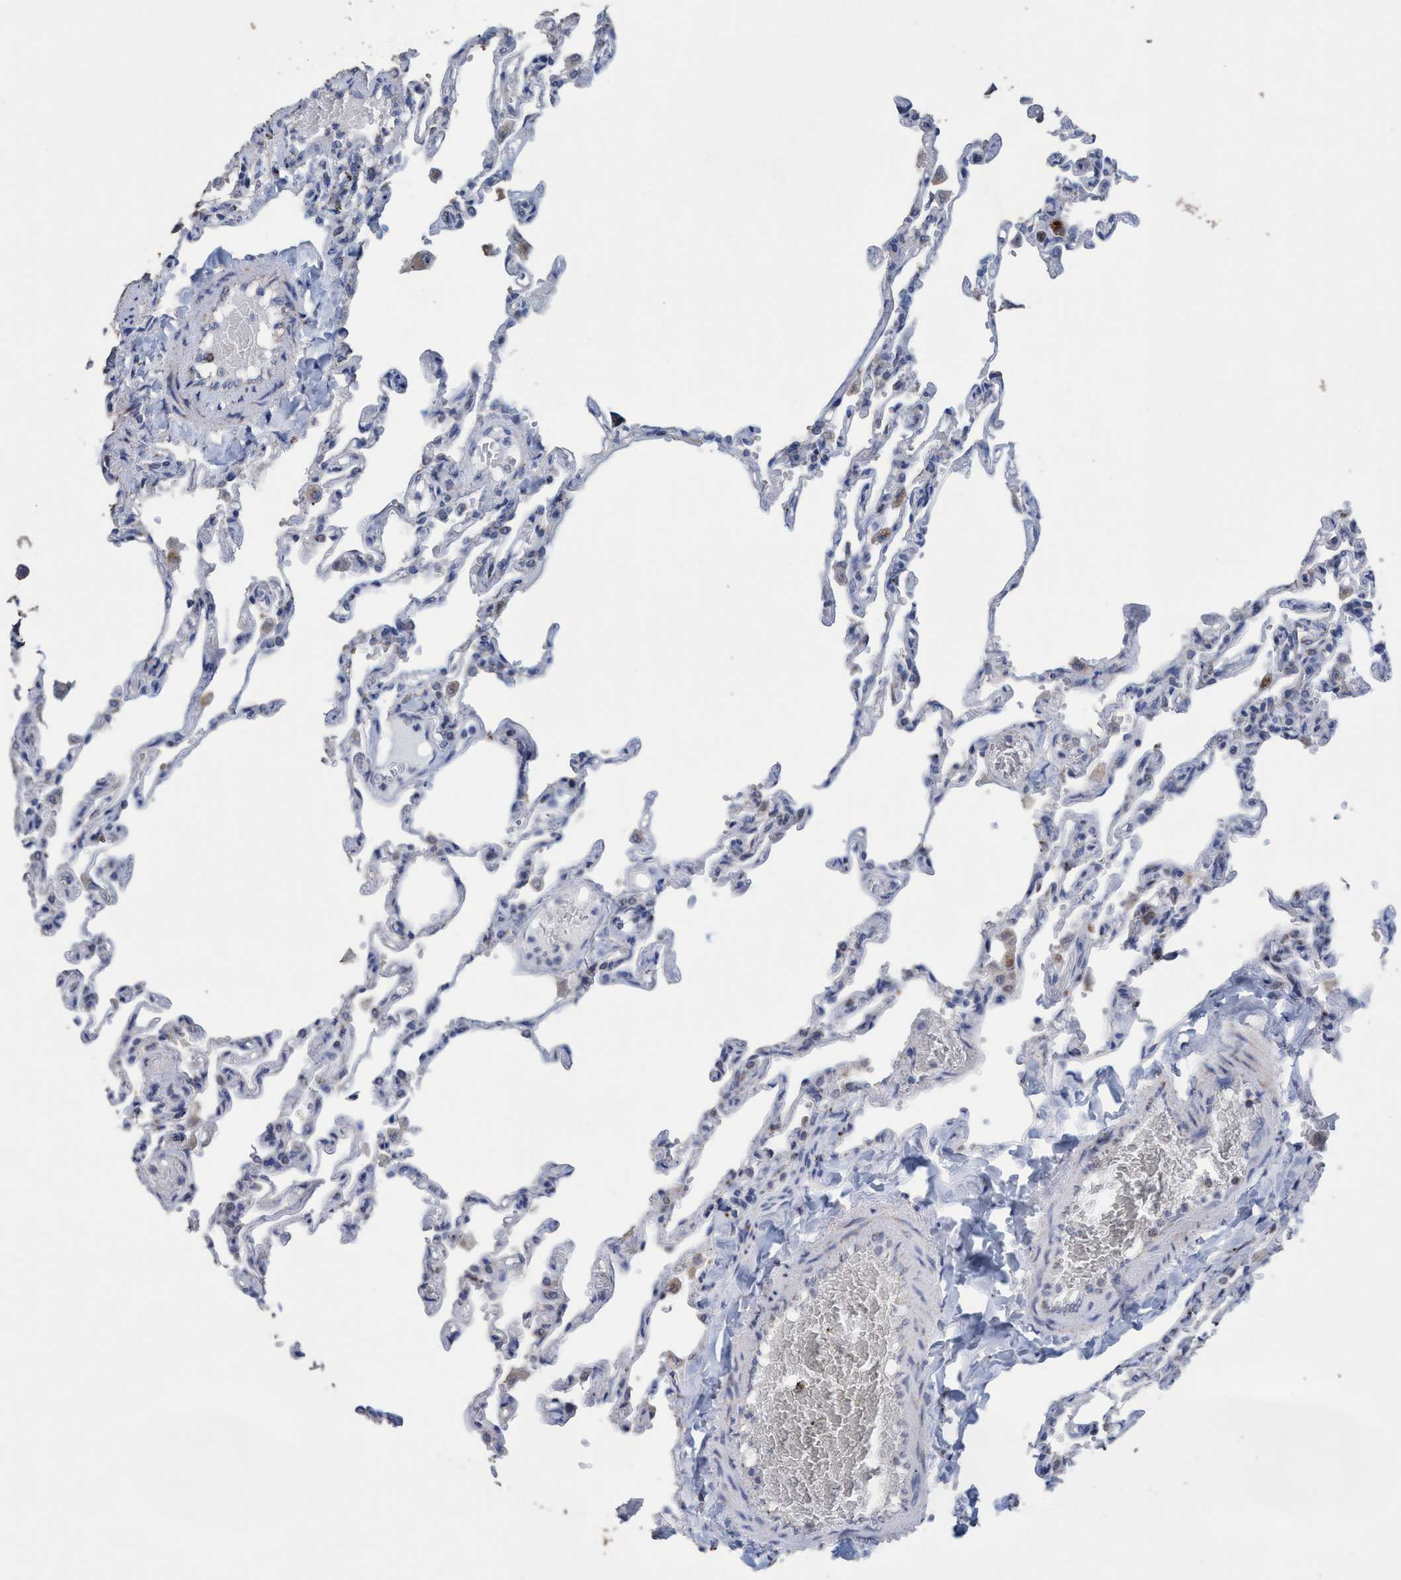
{"staining": {"intensity": "weak", "quantity": "<25%", "location": "cytoplasmic/membranous"}, "tissue": "lung", "cell_type": "Alveolar cells", "image_type": "normal", "snomed": [{"axis": "morphology", "description": "Normal tissue, NOS"}, {"axis": "topography", "description": "Lung"}], "caption": "This histopathology image is of unremarkable lung stained with immunohistochemistry (IHC) to label a protein in brown with the nuclei are counter-stained blue. There is no staining in alveolar cells. (DAB (3,3'-diaminobenzidine) immunohistochemistry, high magnification).", "gene": "RSAD1", "patient": {"sex": "male", "age": 21}}